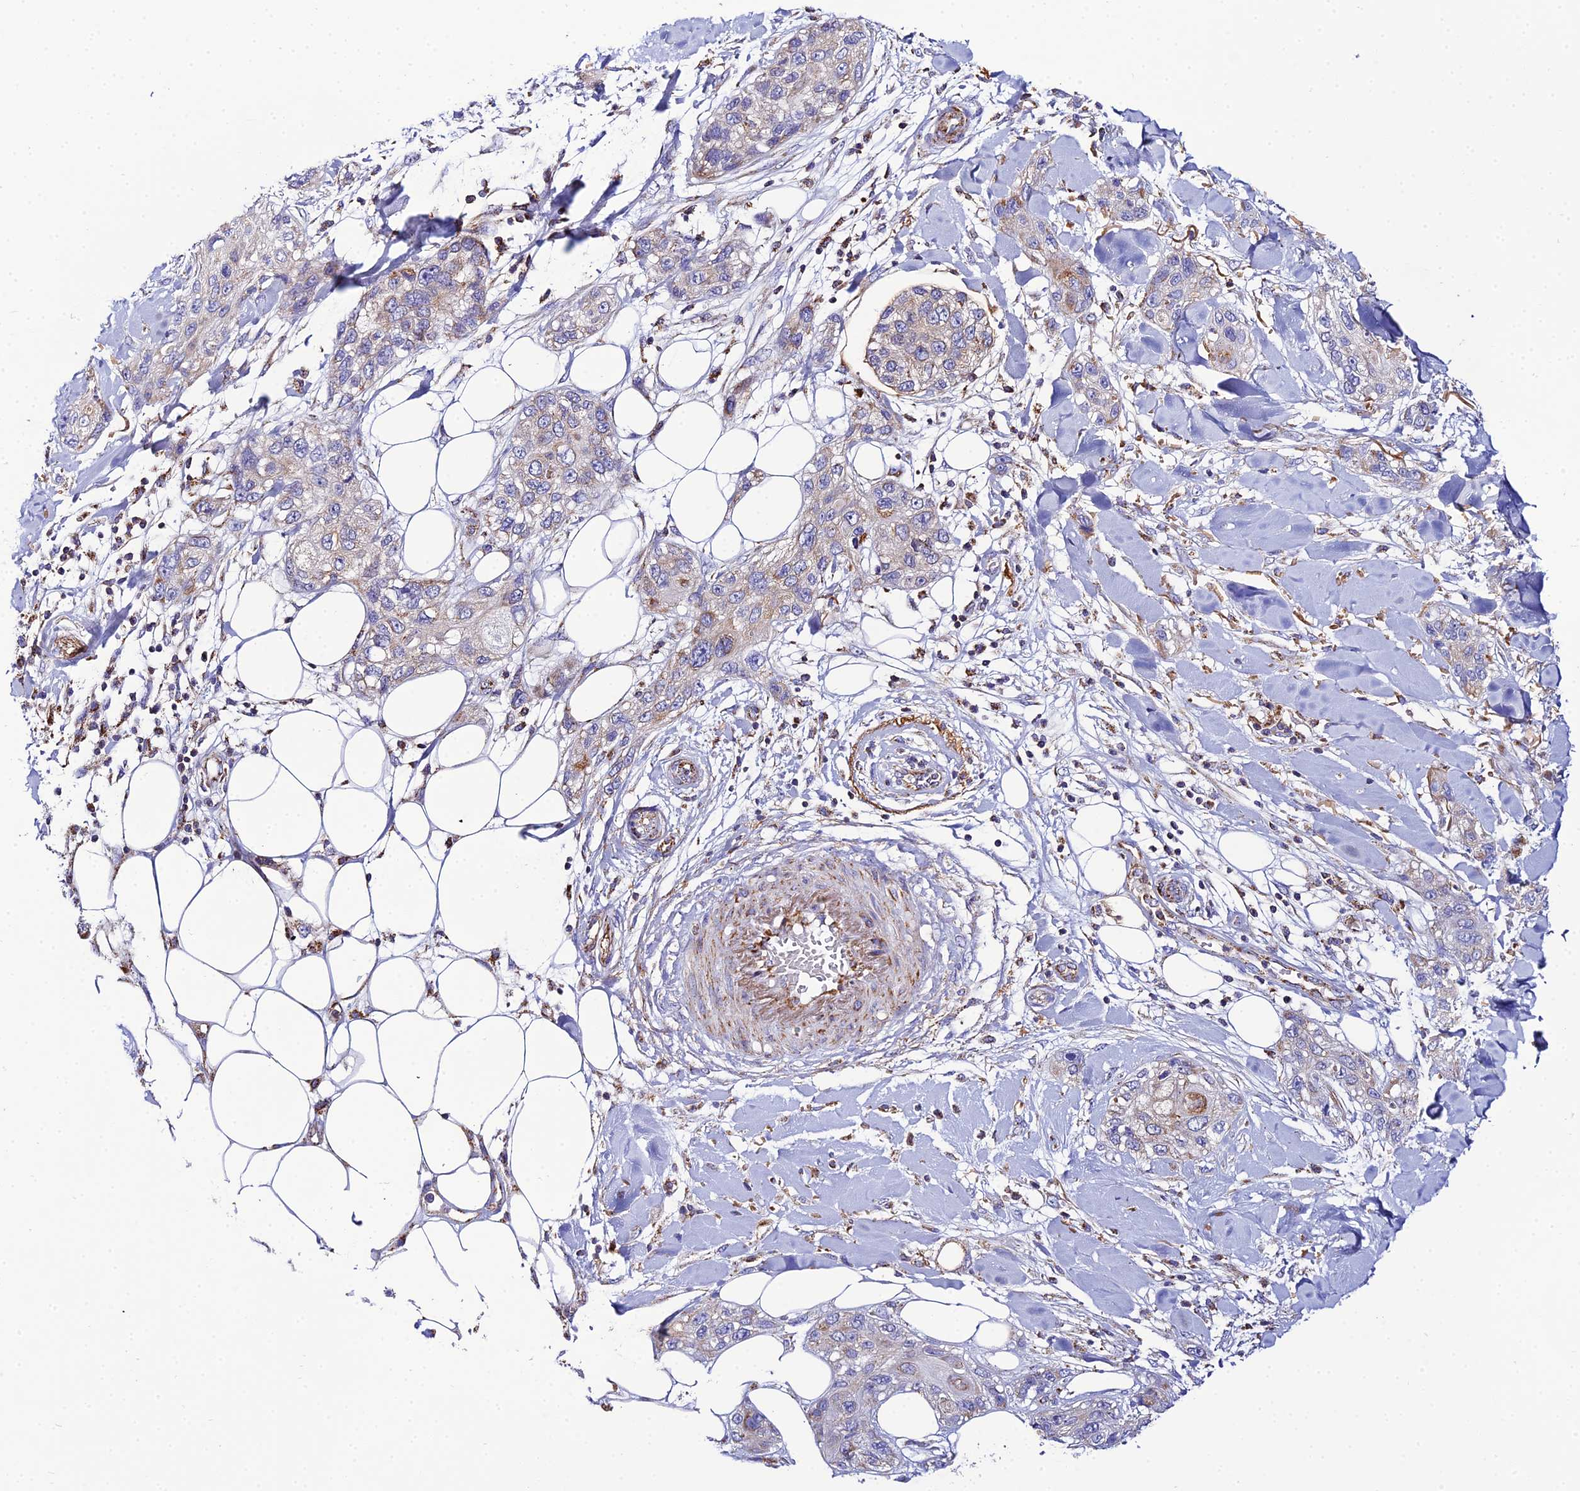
{"staining": {"intensity": "weak", "quantity": "25%-75%", "location": "cytoplasmic/membranous"}, "tissue": "skin cancer", "cell_type": "Tumor cells", "image_type": "cancer", "snomed": [{"axis": "morphology", "description": "Normal tissue, NOS"}, {"axis": "morphology", "description": "Squamous cell carcinoma, NOS"}, {"axis": "topography", "description": "Skin"}], "caption": "Weak cytoplasmic/membranous protein expression is identified in about 25%-75% of tumor cells in skin cancer.", "gene": "NIPSNAP3A", "patient": {"sex": "male", "age": 72}}